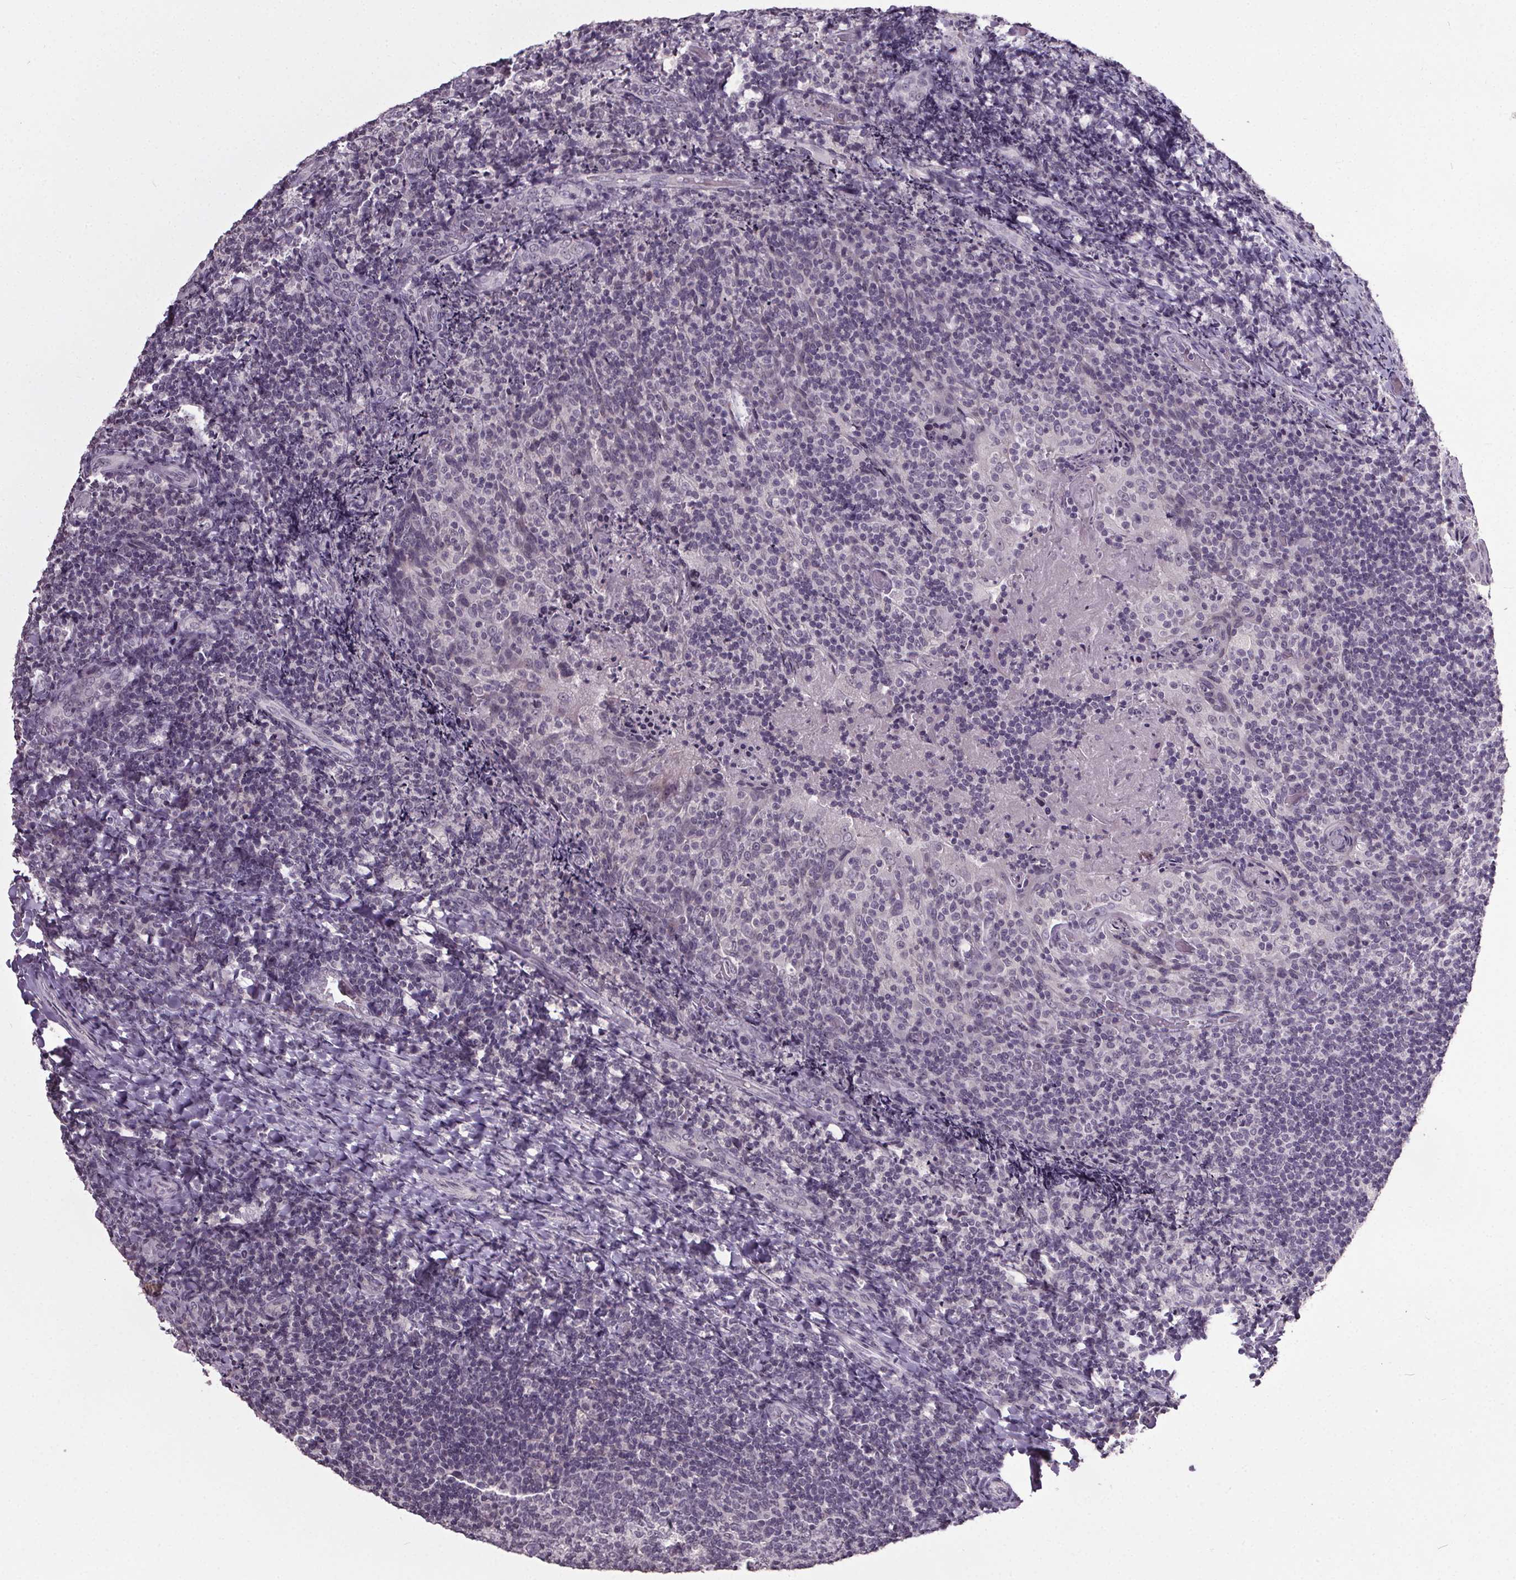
{"staining": {"intensity": "negative", "quantity": "none", "location": "none"}, "tissue": "tonsil", "cell_type": "Germinal center cells", "image_type": "normal", "snomed": [{"axis": "morphology", "description": "Normal tissue, NOS"}, {"axis": "topography", "description": "Tonsil"}], "caption": "Image shows no protein positivity in germinal center cells of unremarkable tonsil. (DAB (3,3'-diaminobenzidine) IHC, high magnification).", "gene": "NKX6", "patient": {"sex": "female", "age": 10}}